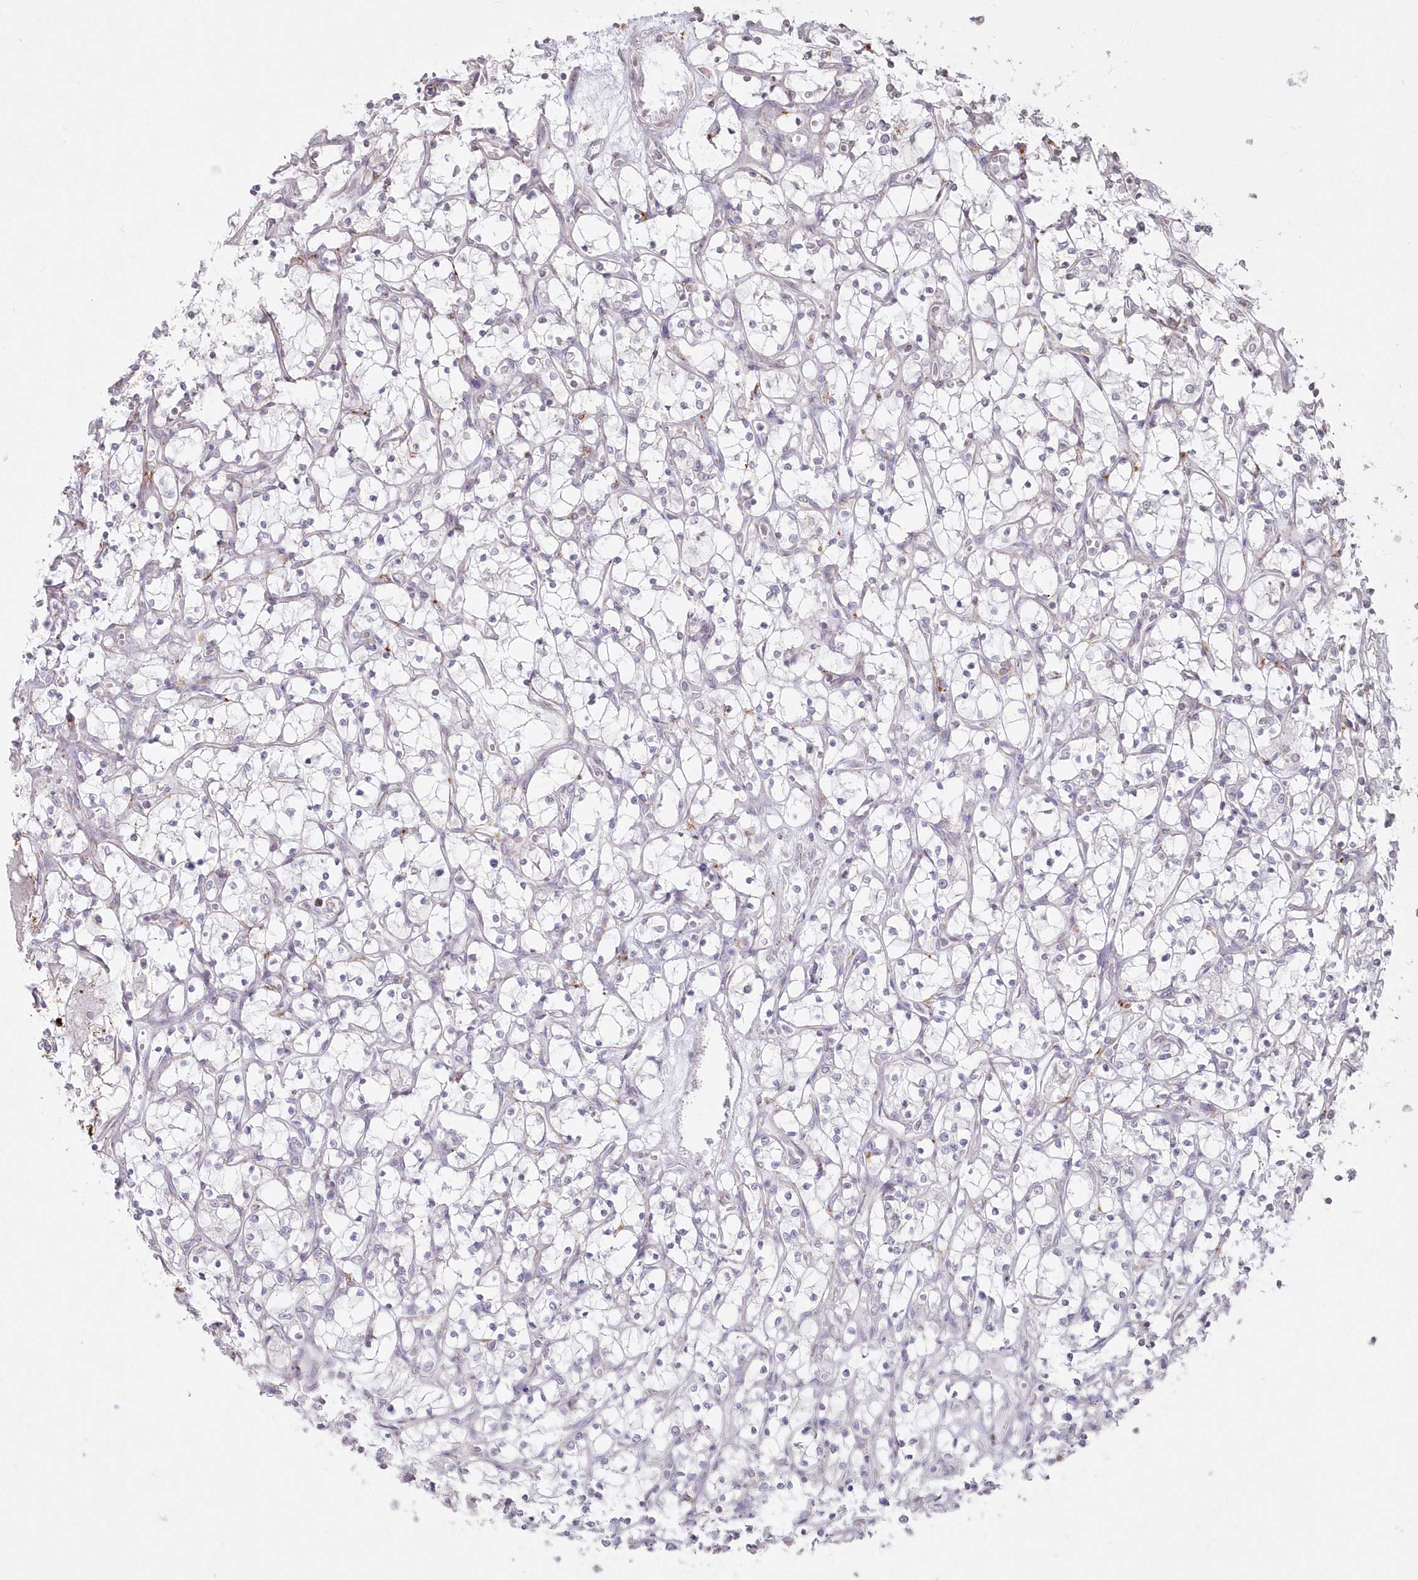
{"staining": {"intensity": "negative", "quantity": "none", "location": "none"}, "tissue": "renal cancer", "cell_type": "Tumor cells", "image_type": "cancer", "snomed": [{"axis": "morphology", "description": "Adenocarcinoma, NOS"}, {"axis": "topography", "description": "Kidney"}], "caption": "Immunohistochemical staining of renal cancer displays no significant positivity in tumor cells.", "gene": "ARSB", "patient": {"sex": "female", "age": 69}}